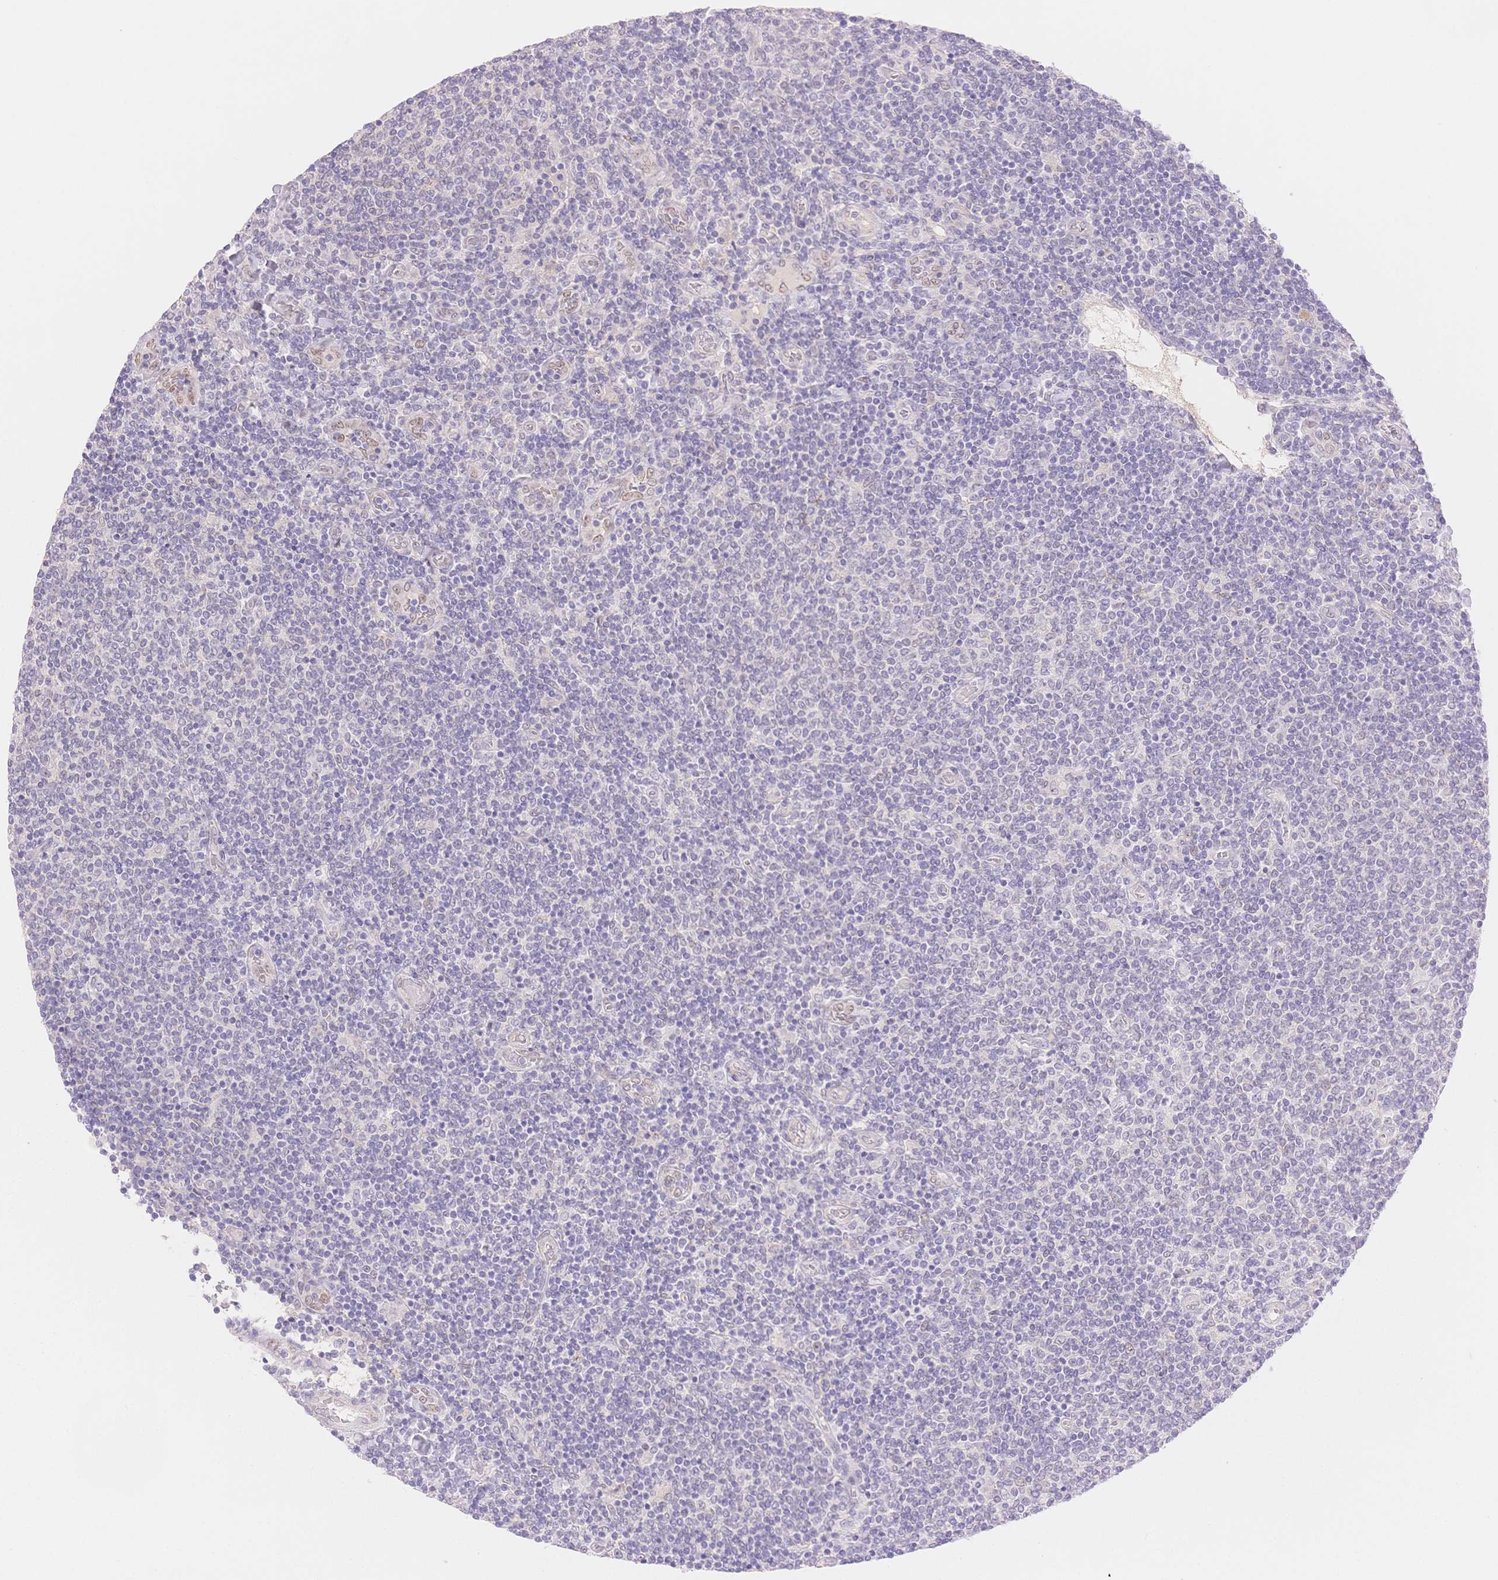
{"staining": {"intensity": "negative", "quantity": "none", "location": "none"}, "tissue": "lymphoma", "cell_type": "Tumor cells", "image_type": "cancer", "snomed": [{"axis": "morphology", "description": "Malignant lymphoma, non-Hodgkin's type, Low grade"}, {"axis": "topography", "description": "Lymph node"}], "caption": "A histopathology image of human low-grade malignant lymphoma, non-Hodgkin's type is negative for staining in tumor cells.", "gene": "WDR54", "patient": {"sex": "male", "age": 52}}